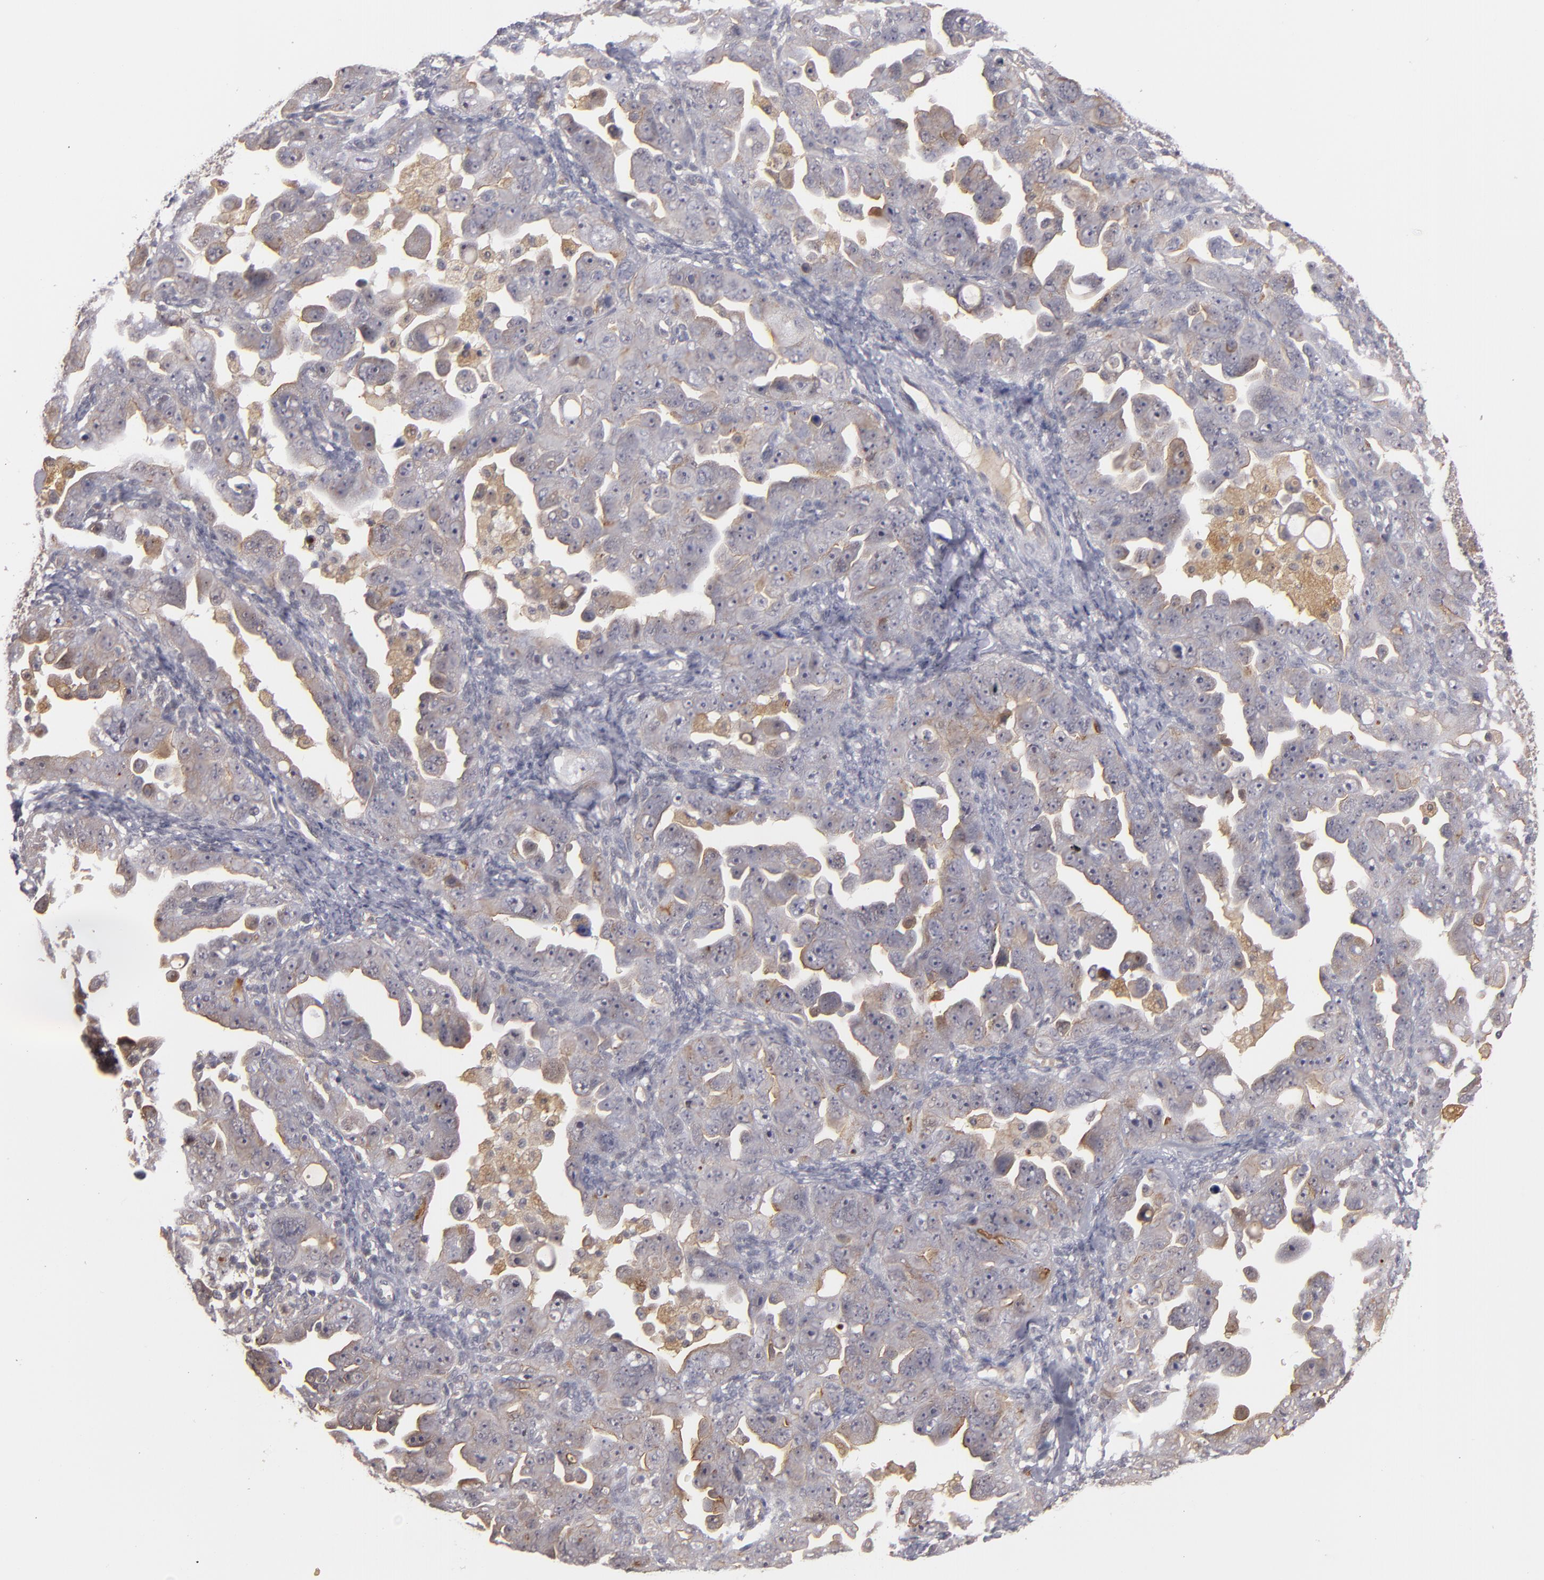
{"staining": {"intensity": "weak", "quantity": "25%-75%", "location": "cytoplasmic/membranous"}, "tissue": "ovarian cancer", "cell_type": "Tumor cells", "image_type": "cancer", "snomed": [{"axis": "morphology", "description": "Cystadenocarcinoma, serous, NOS"}, {"axis": "topography", "description": "Ovary"}], "caption": "Approximately 25%-75% of tumor cells in ovarian cancer (serous cystadenocarcinoma) exhibit weak cytoplasmic/membranous protein expression as visualized by brown immunohistochemical staining.", "gene": "STX3", "patient": {"sex": "female", "age": 66}}